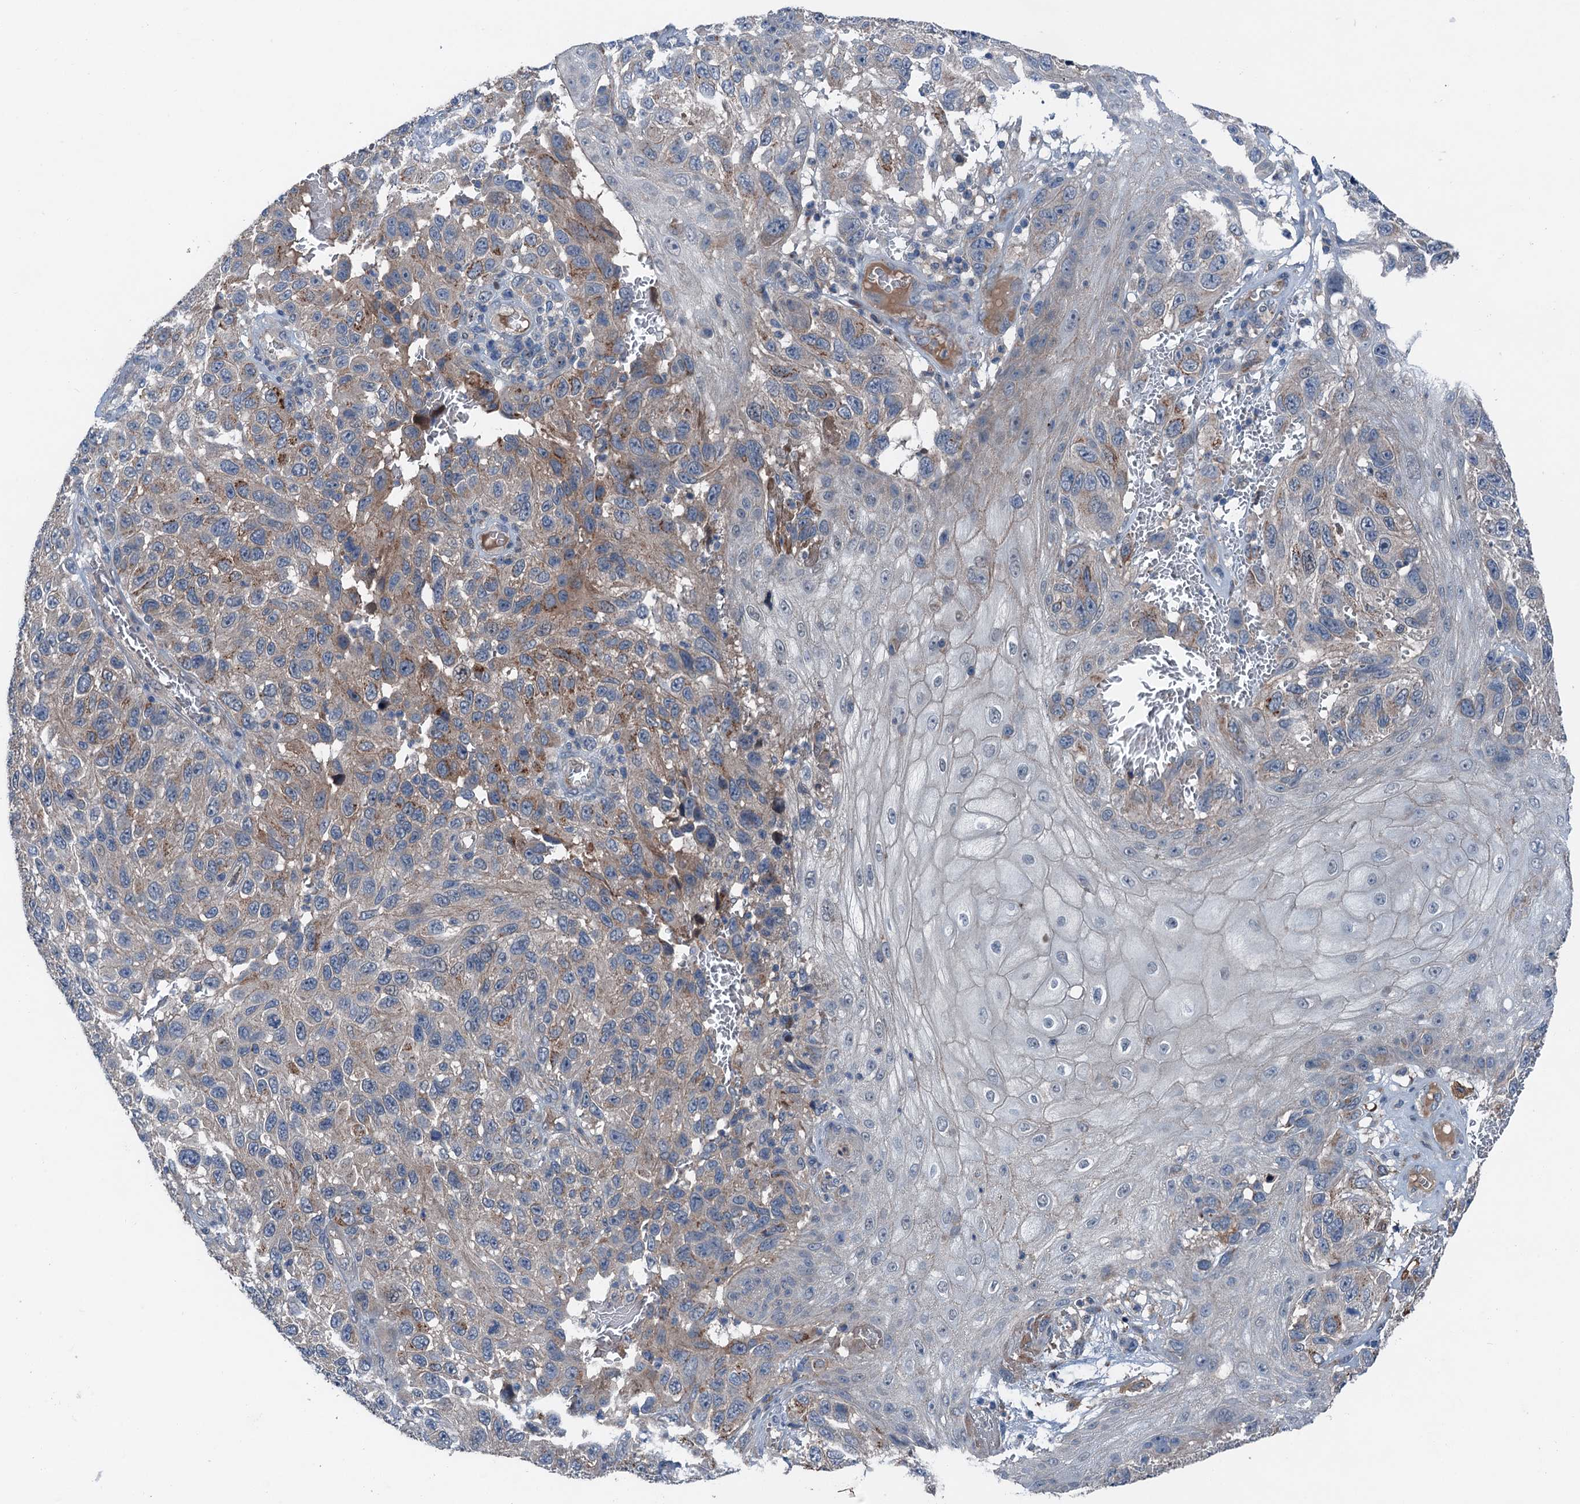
{"staining": {"intensity": "moderate", "quantity": "<25%", "location": "cytoplasmic/membranous"}, "tissue": "melanoma", "cell_type": "Tumor cells", "image_type": "cancer", "snomed": [{"axis": "morphology", "description": "Normal tissue, NOS"}, {"axis": "morphology", "description": "Malignant melanoma, NOS"}, {"axis": "topography", "description": "Skin"}], "caption": "Immunohistochemical staining of melanoma shows low levels of moderate cytoplasmic/membranous positivity in about <25% of tumor cells.", "gene": "SLC2A10", "patient": {"sex": "female", "age": 96}}